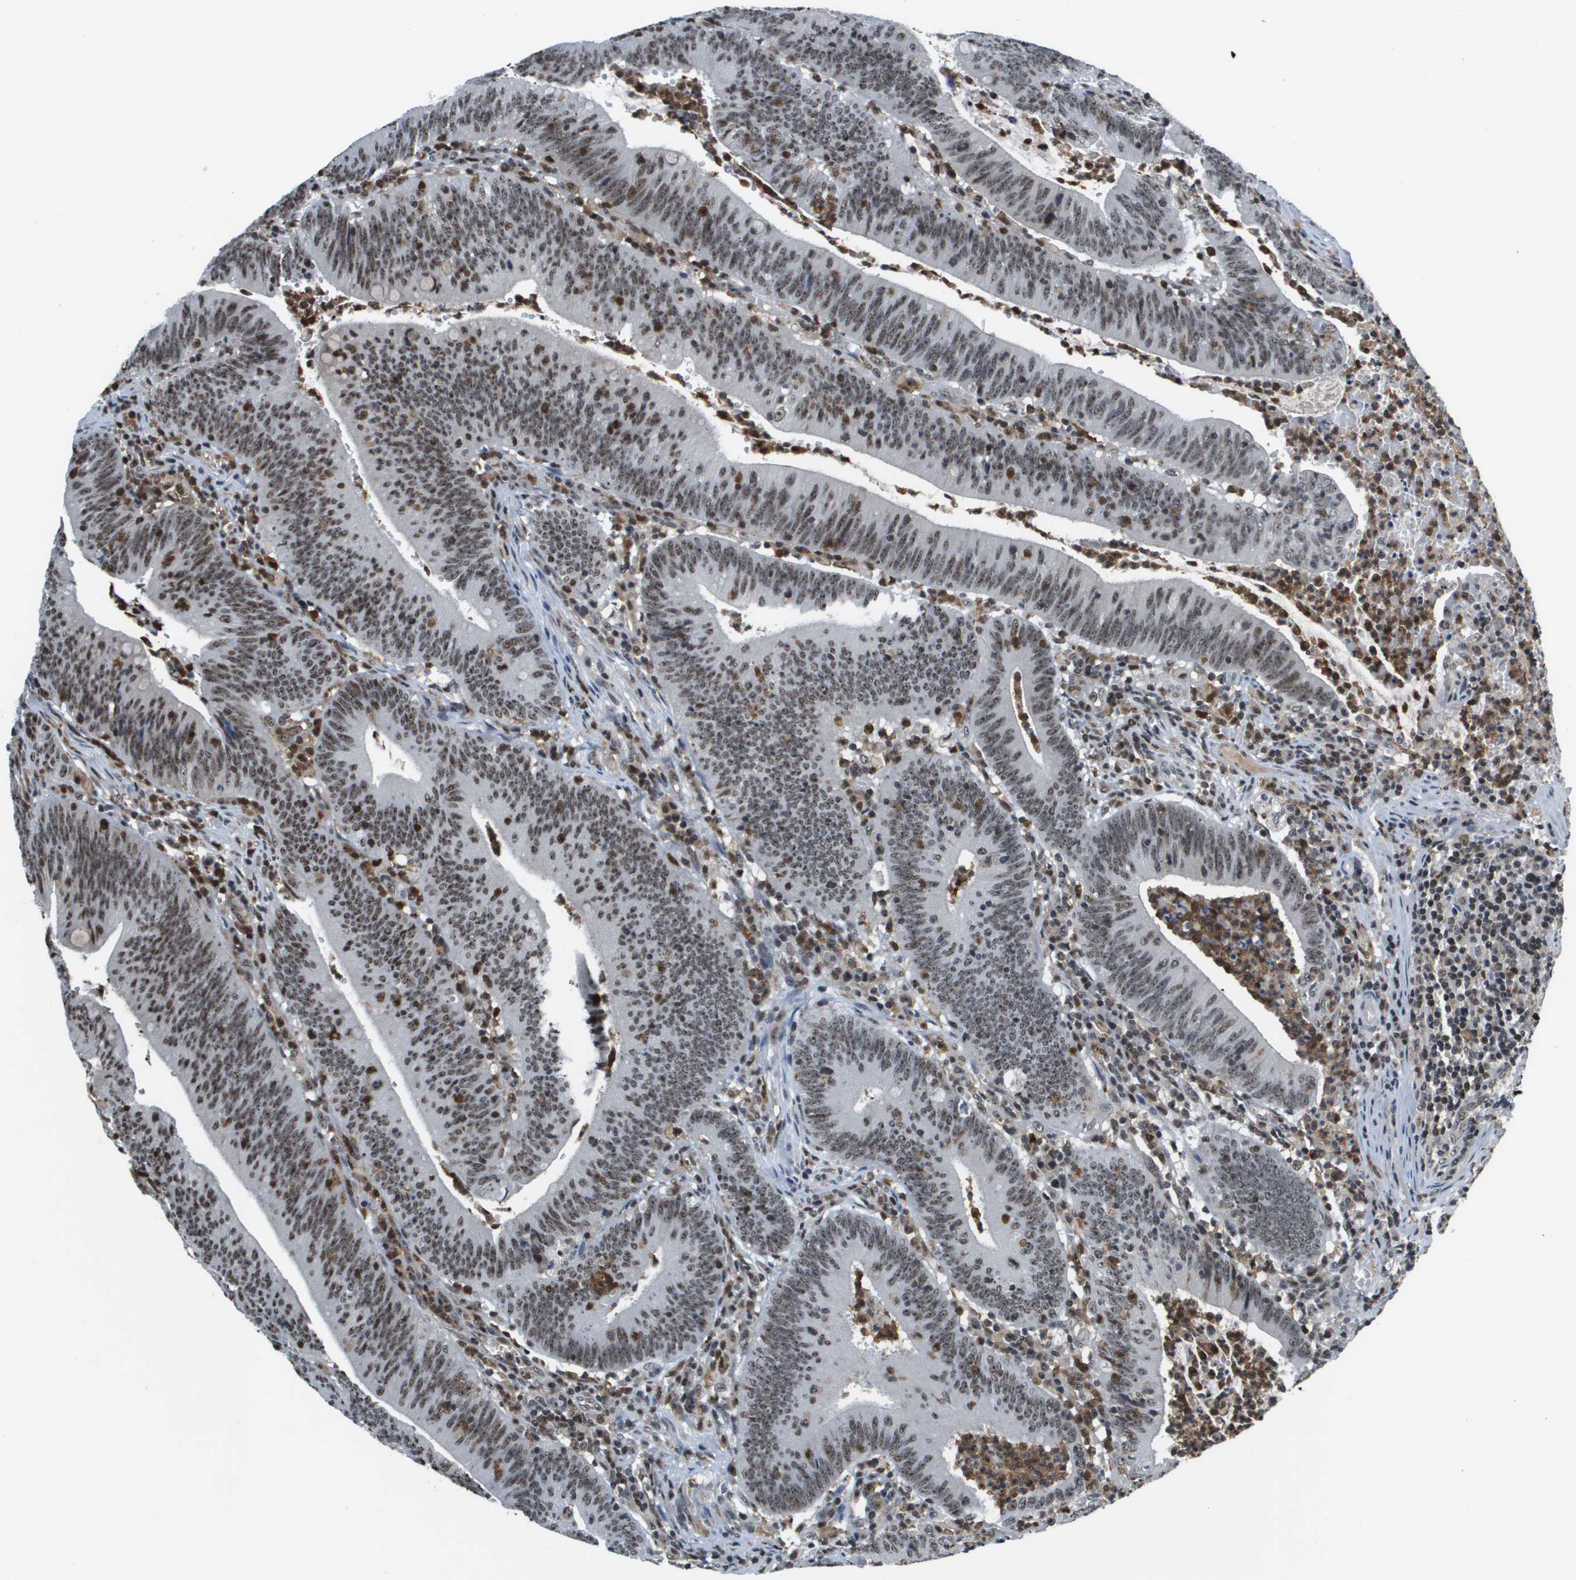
{"staining": {"intensity": "weak", "quantity": ">75%", "location": "nuclear"}, "tissue": "colorectal cancer", "cell_type": "Tumor cells", "image_type": "cancer", "snomed": [{"axis": "morphology", "description": "Normal tissue, NOS"}, {"axis": "morphology", "description": "Adenocarcinoma, NOS"}, {"axis": "topography", "description": "Rectum"}], "caption": "An immunohistochemistry photomicrograph of tumor tissue is shown. Protein staining in brown labels weak nuclear positivity in colorectal cancer (adenocarcinoma) within tumor cells.", "gene": "EP400", "patient": {"sex": "female", "age": 66}}